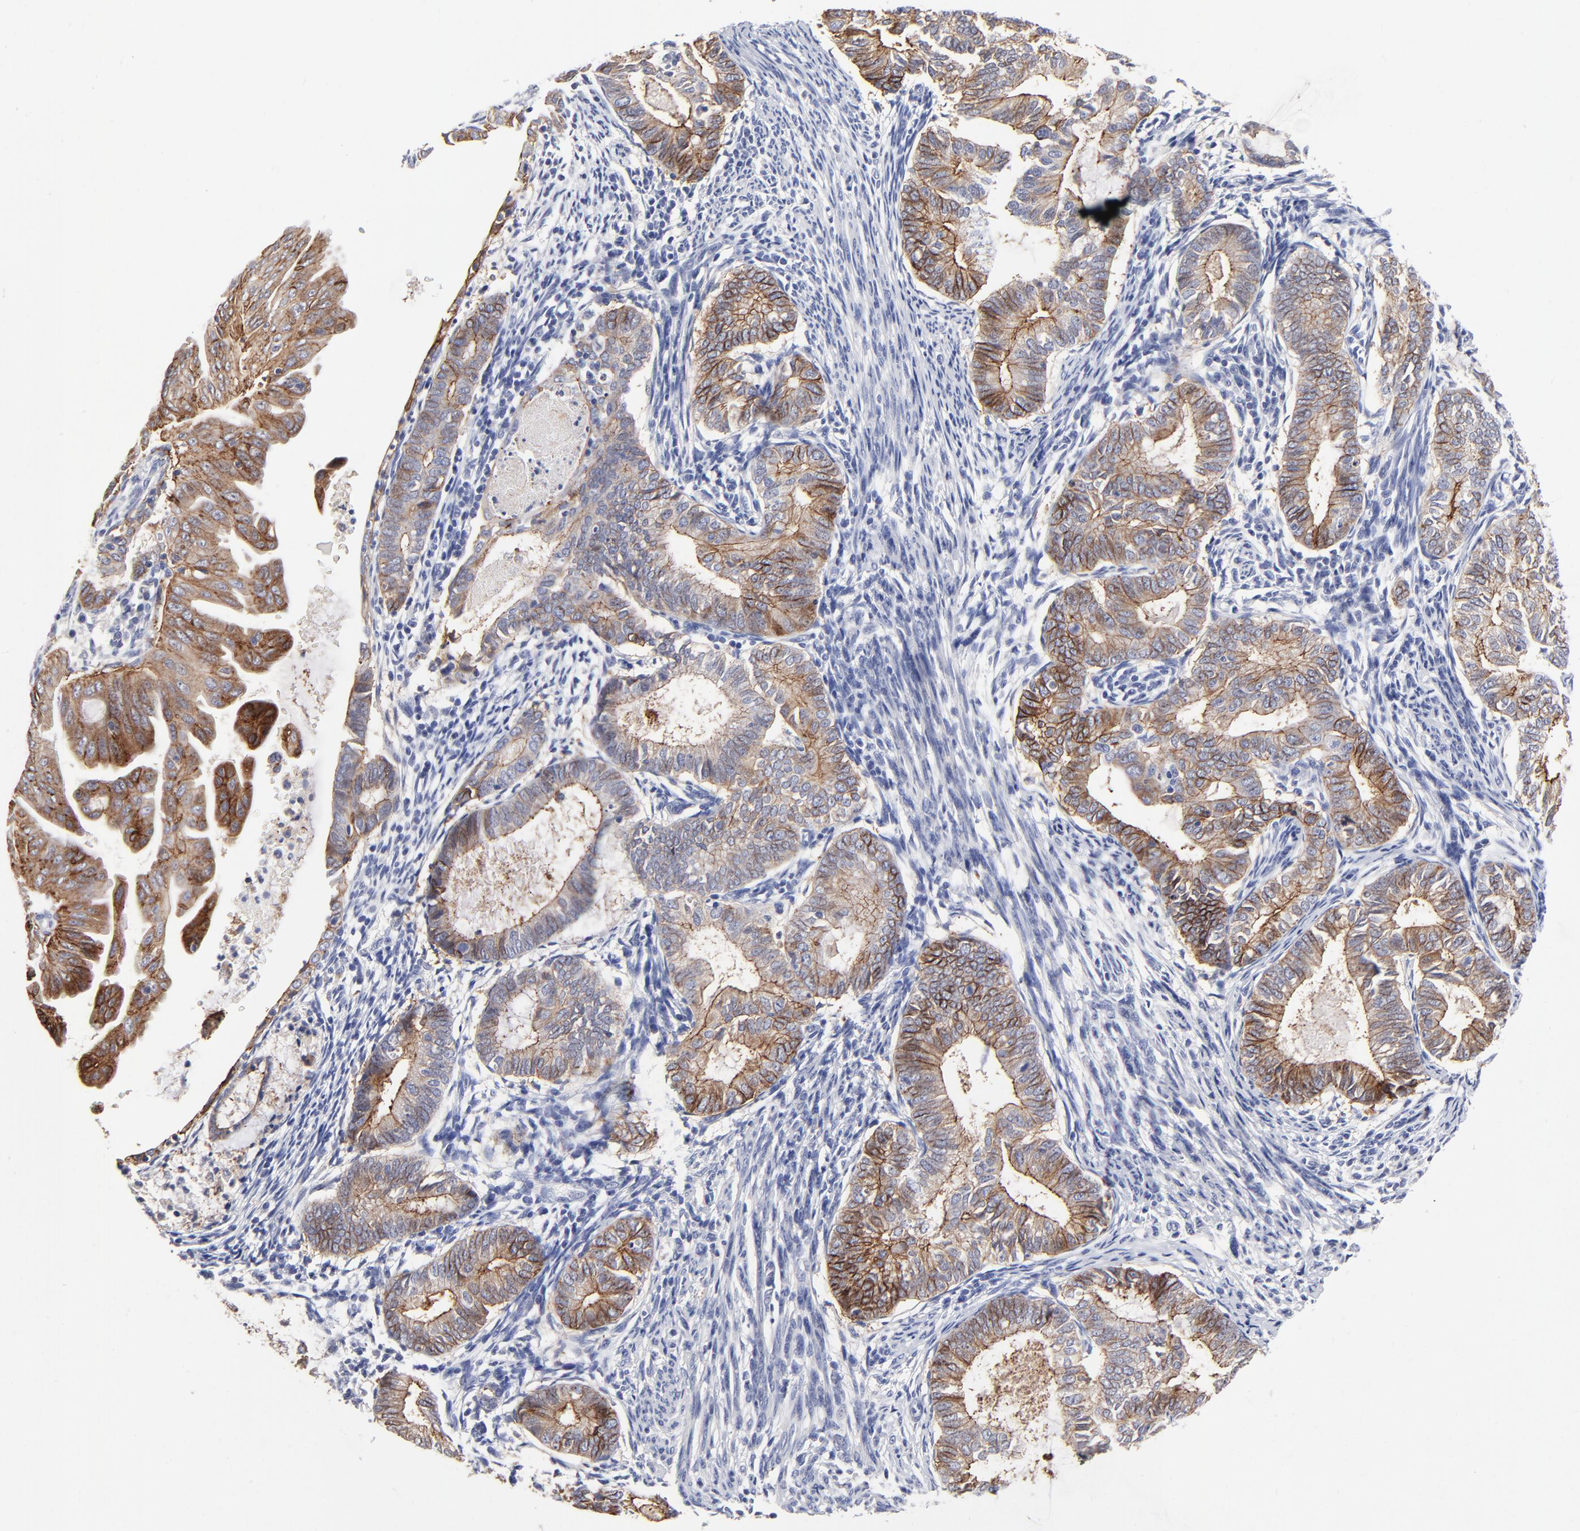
{"staining": {"intensity": "moderate", "quantity": "25%-75%", "location": "cytoplasmic/membranous"}, "tissue": "endometrial cancer", "cell_type": "Tumor cells", "image_type": "cancer", "snomed": [{"axis": "morphology", "description": "Adenocarcinoma, NOS"}, {"axis": "topography", "description": "Endometrium"}], "caption": "This micrograph demonstrates immunohistochemistry staining of endometrial cancer (adenocarcinoma), with medium moderate cytoplasmic/membranous expression in about 25%-75% of tumor cells.", "gene": "CXADR", "patient": {"sex": "female", "age": 63}}